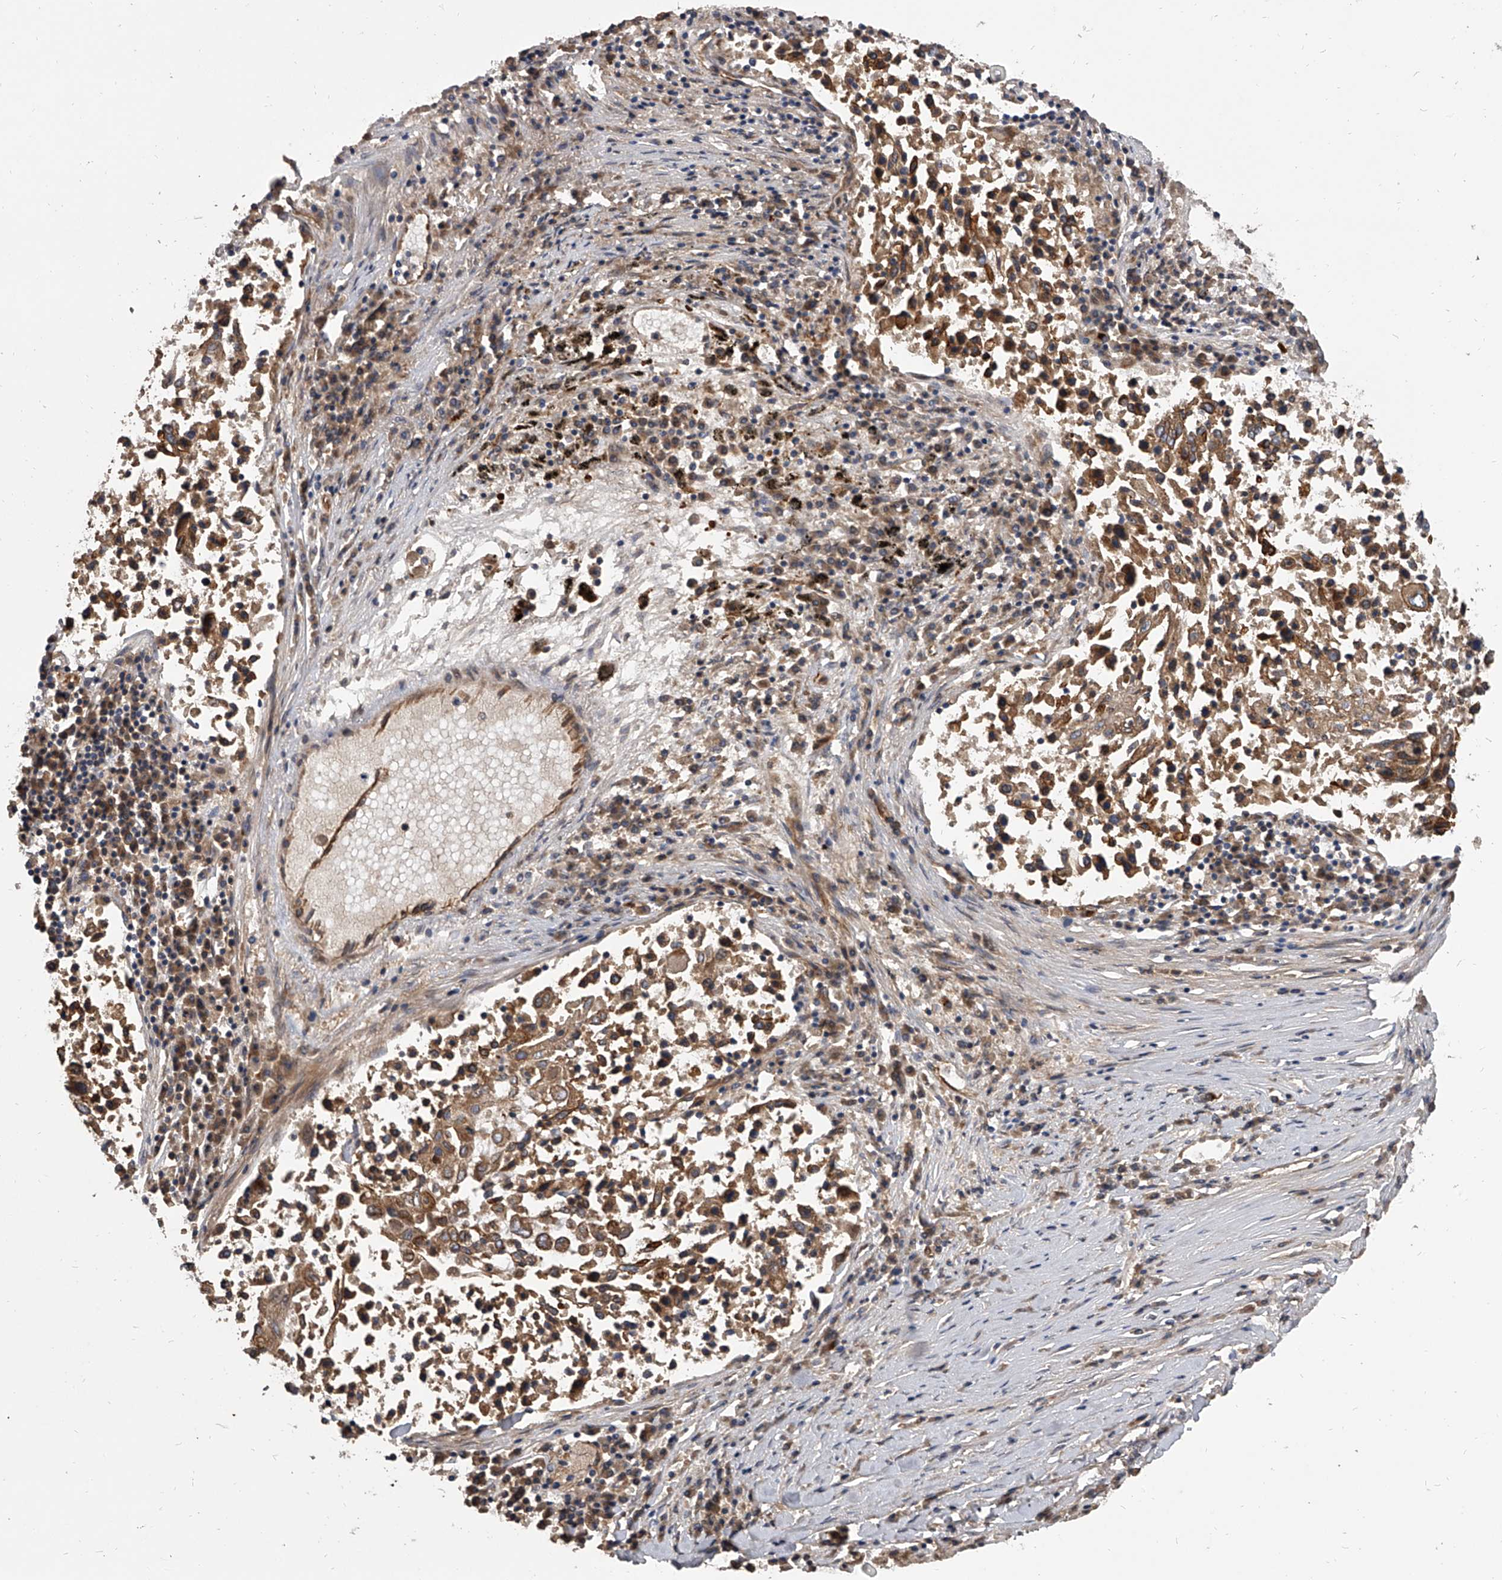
{"staining": {"intensity": "moderate", "quantity": ">75%", "location": "cytoplasmic/membranous"}, "tissue": "lung cancer", "cell_type": "Tumor cells", "image_type": "cancer", "snomed": [{"axis": "morphology", "description": "Squamous cell carcinoma, NOS"}, {"axis": "topography", "description": "Lung"}], "caption": "Lung cancer (squamous cell carcinoma) tissue displays moderate cytoplasmic/membranous staining in about >75% of tumor cells, visualized by immunohistochemistry.", "gene": "EXOC4", "patient": {"sex": "male", "age": 65}}